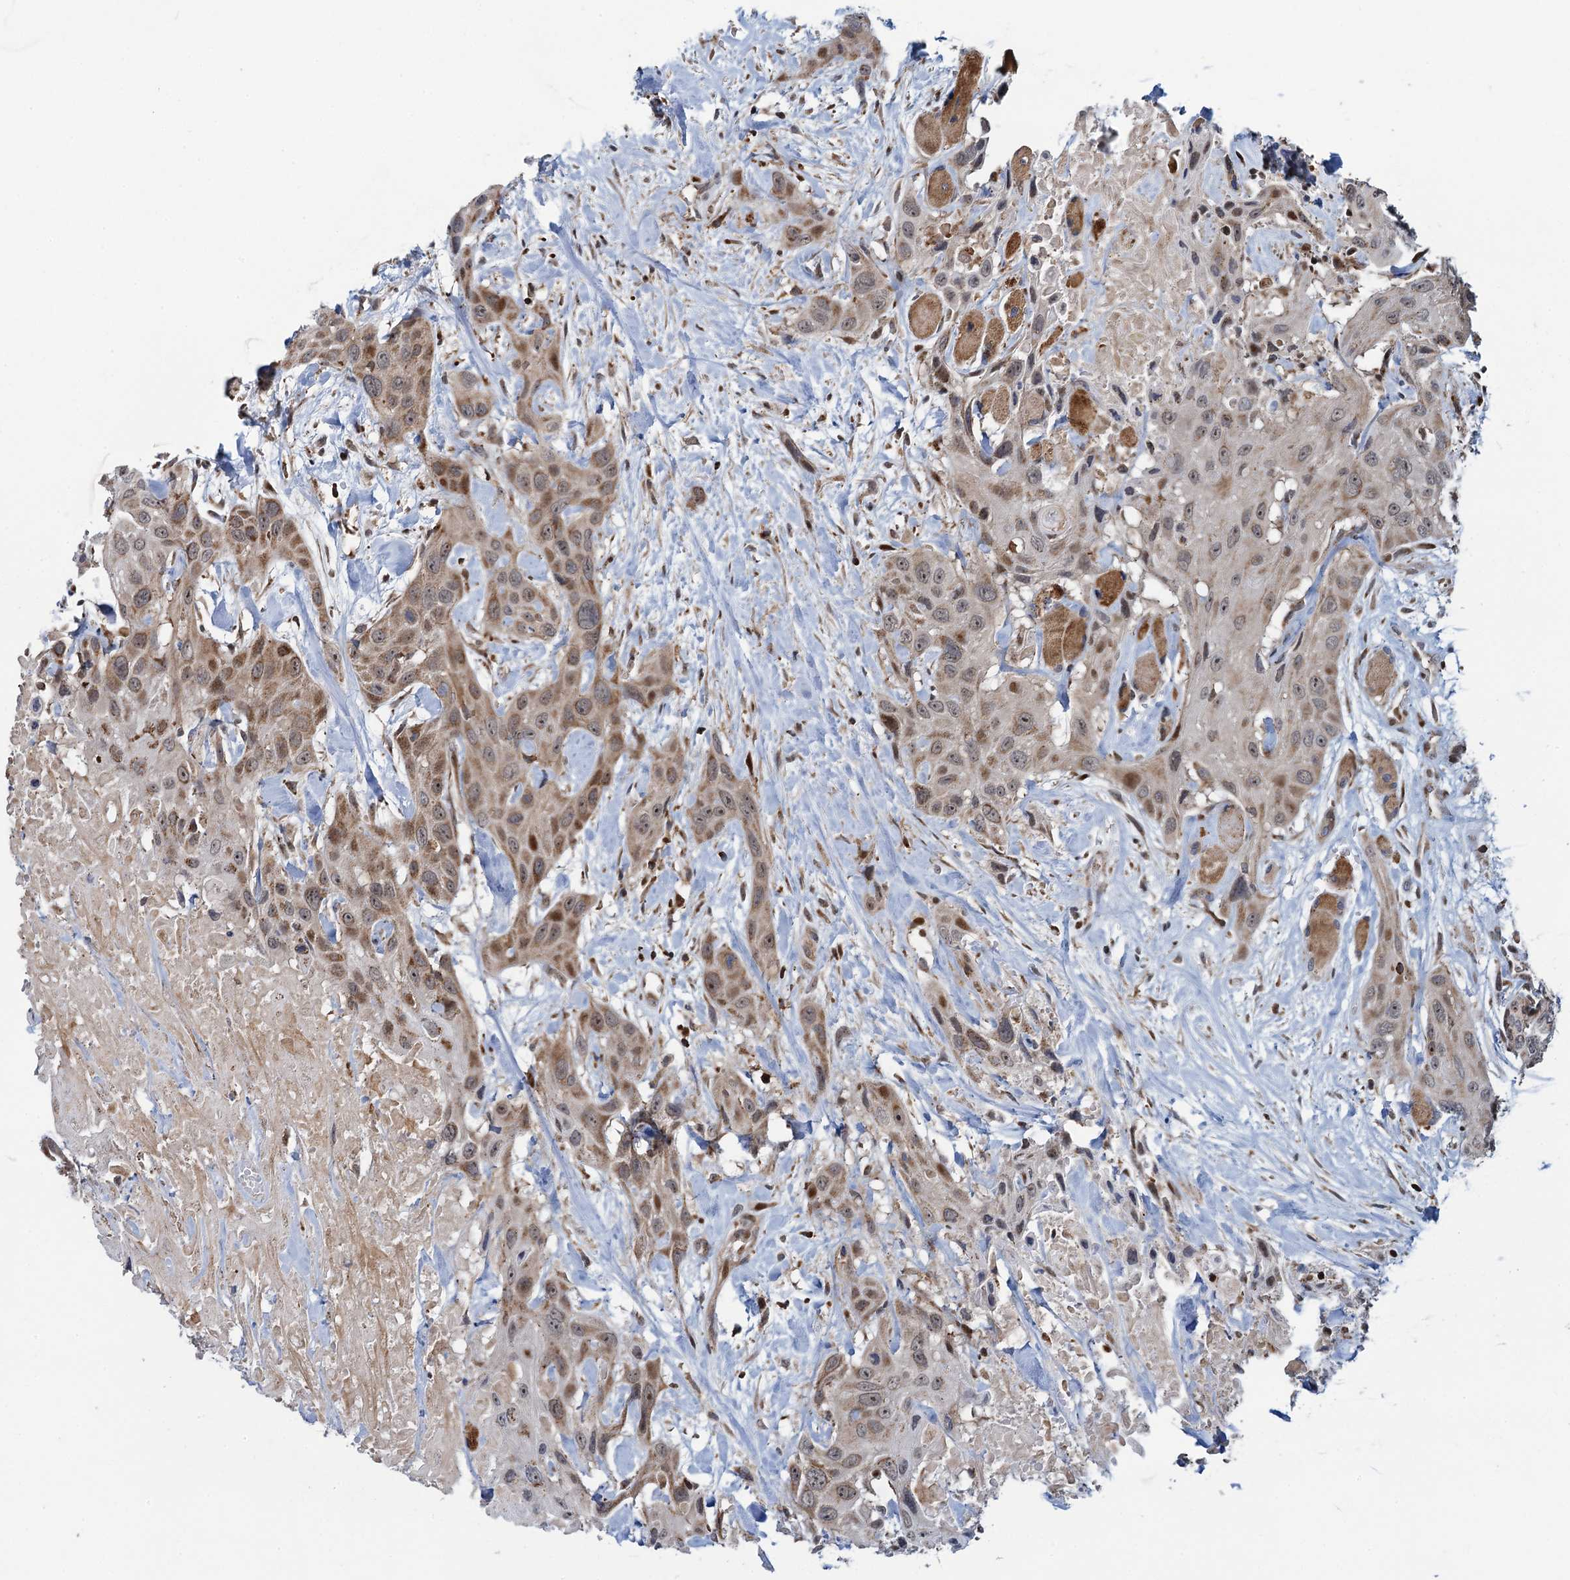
{"staining": {"intensity": "moderate", "quantity": ">75%", "location": "cytoplasmic/membranous"}, "tissue": "head and neck cancer", "cell_type": "Tumor cells", "image_type": "cancer", "snomed": [{"axis": "morphology", "description": "Squamous cell carcinoma, NOS"}, {"axis": "topography", "description": "Head-Neck"}], "caption": "Moderate cytoplasmic/membranous staining for a protein is identified in approximately >75% of tumor cells of head and neck cancer (squamous cell carcinoma) using immunohistochemistry (IHC).", "gene": "CCDC102A", "patient": {"sex": "male", "age": 81}}